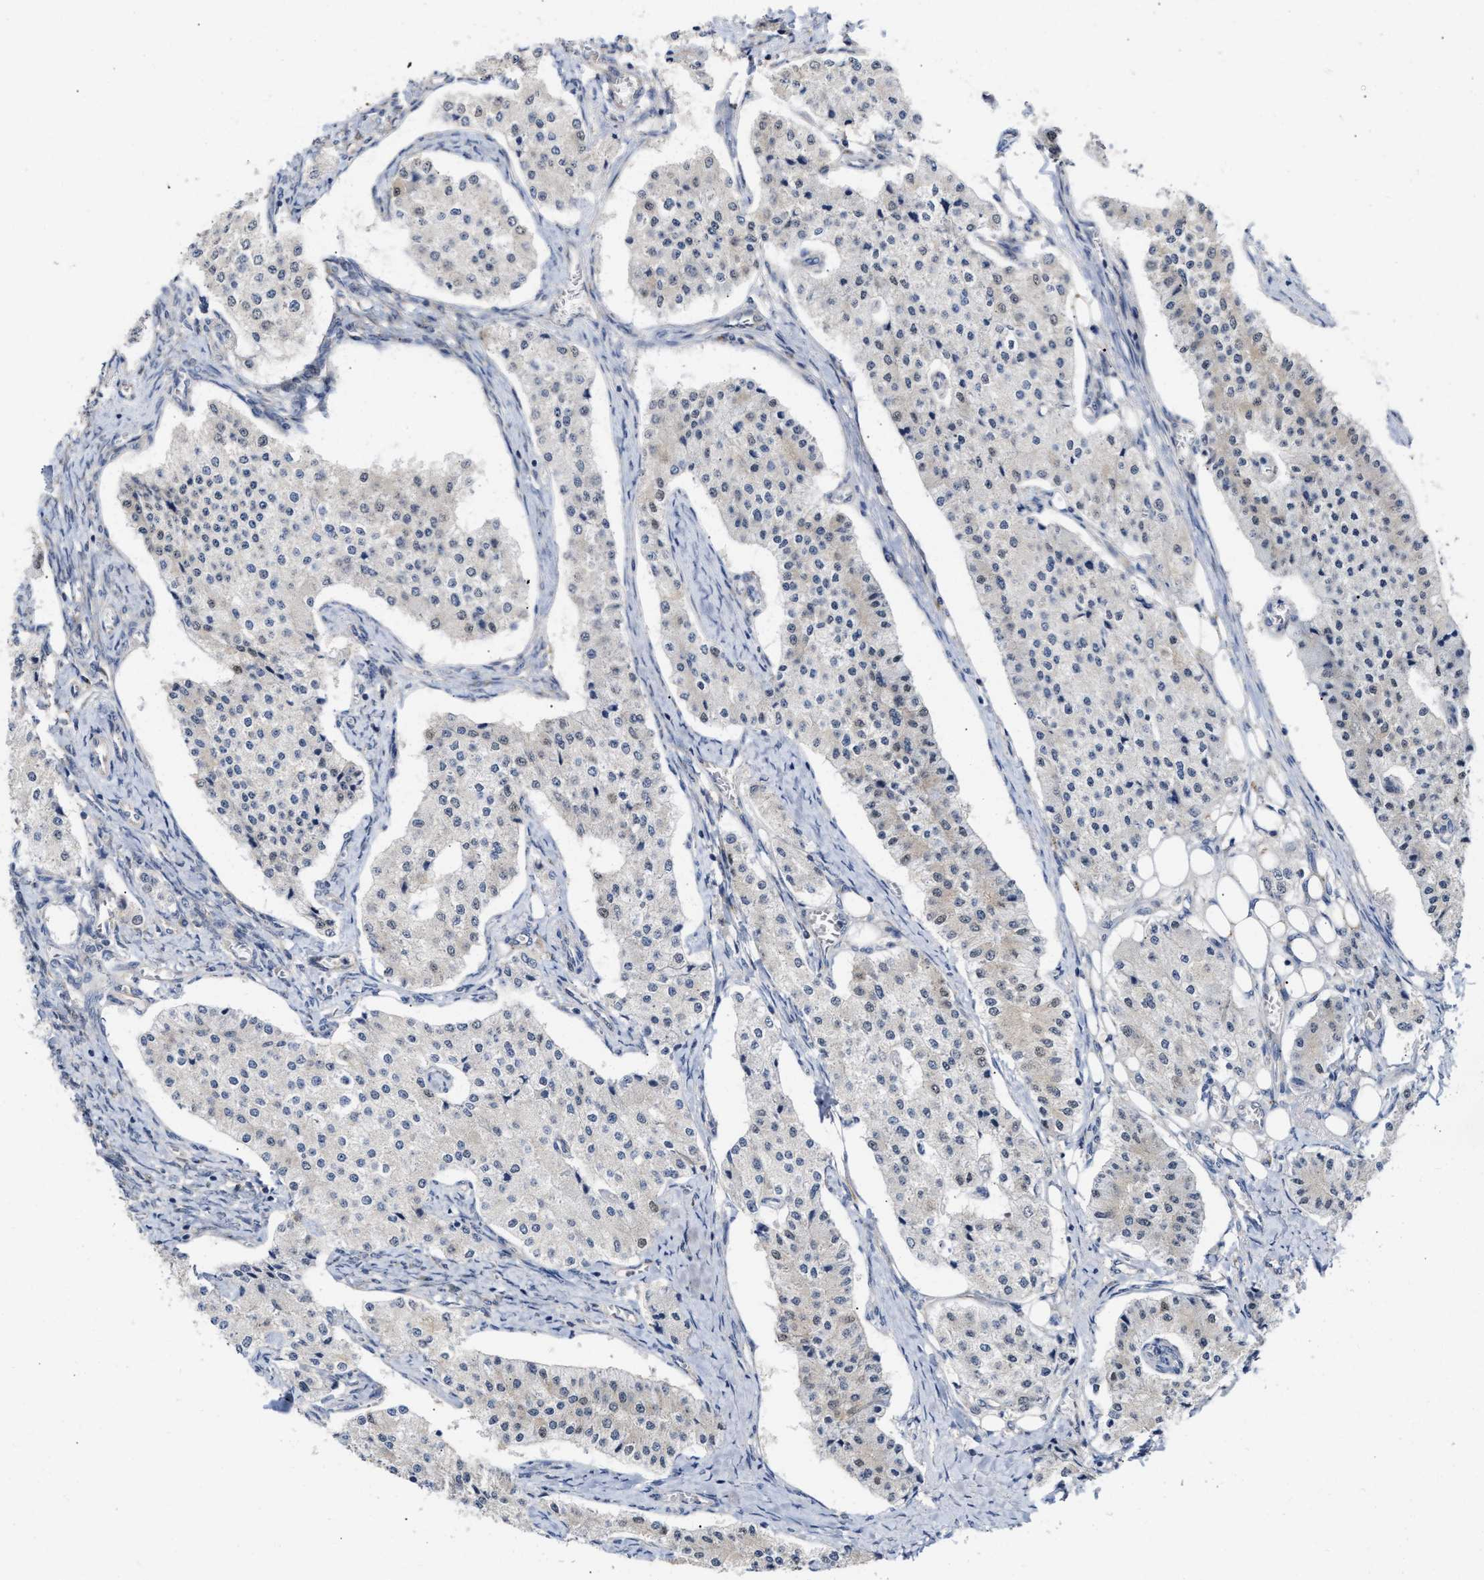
{"staining": {"intensity": "negative", "quantity": "none", "location": "none"}, "tissue": "carcinoid", "cell_type": "Tumor cells", "image_type": "cancer", "snomed": [{"axis": "morphology", "description": "Carcinoid, malignant, NOS"}, {"axis": "topography", "description": "Colon"}], "caption": "DAB (3,3'-diaminobenzidine) immunohistochemical staining of carcinoid demonstrates no significant expression in tumor cells.", "gene": "BBLN", "patient": {"sex": "female", "age": 52}}